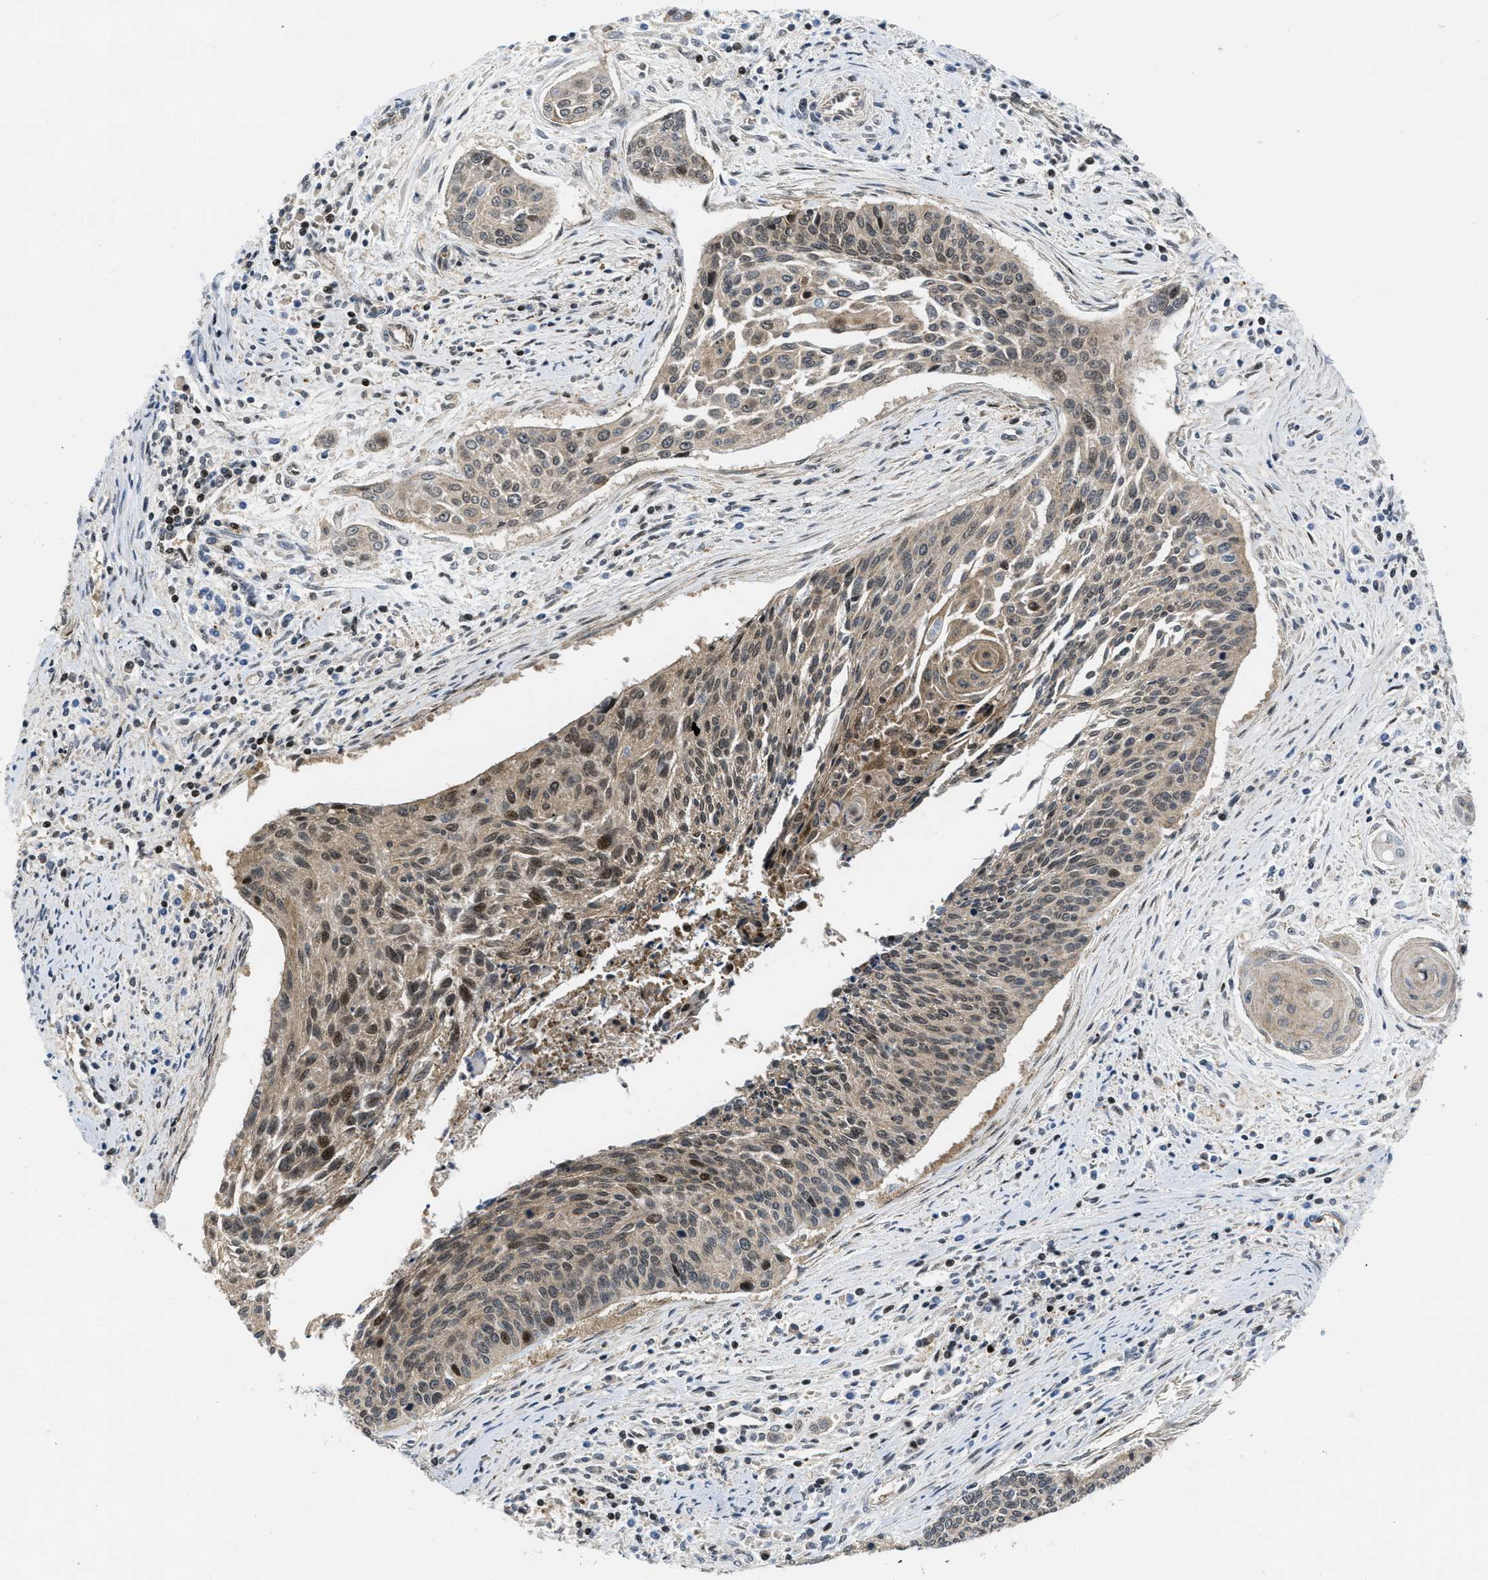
{"staining": {"intensity": "strong", "quantity": "<25%", "location": "cytoplasmic/membranous,nuclear"}, "tissue": "cervical cancer", "cell_type": "Tumor cells", "image_type": "cancer", "snomed": [{"axis": "morphology", "description": "Squamous cell carcinoma, NOS"}, {"axis": "topography", "description": "Cervix"}], "caption": "Protein expression analysis of cervical cancer (squamous cell carcinoma) displays strong cytoplasmic/membranous and nuclear staining in about <25% of tumor cells.", "gene": "PPP2CB", "patient": {"sex": "female", "age": 55}}